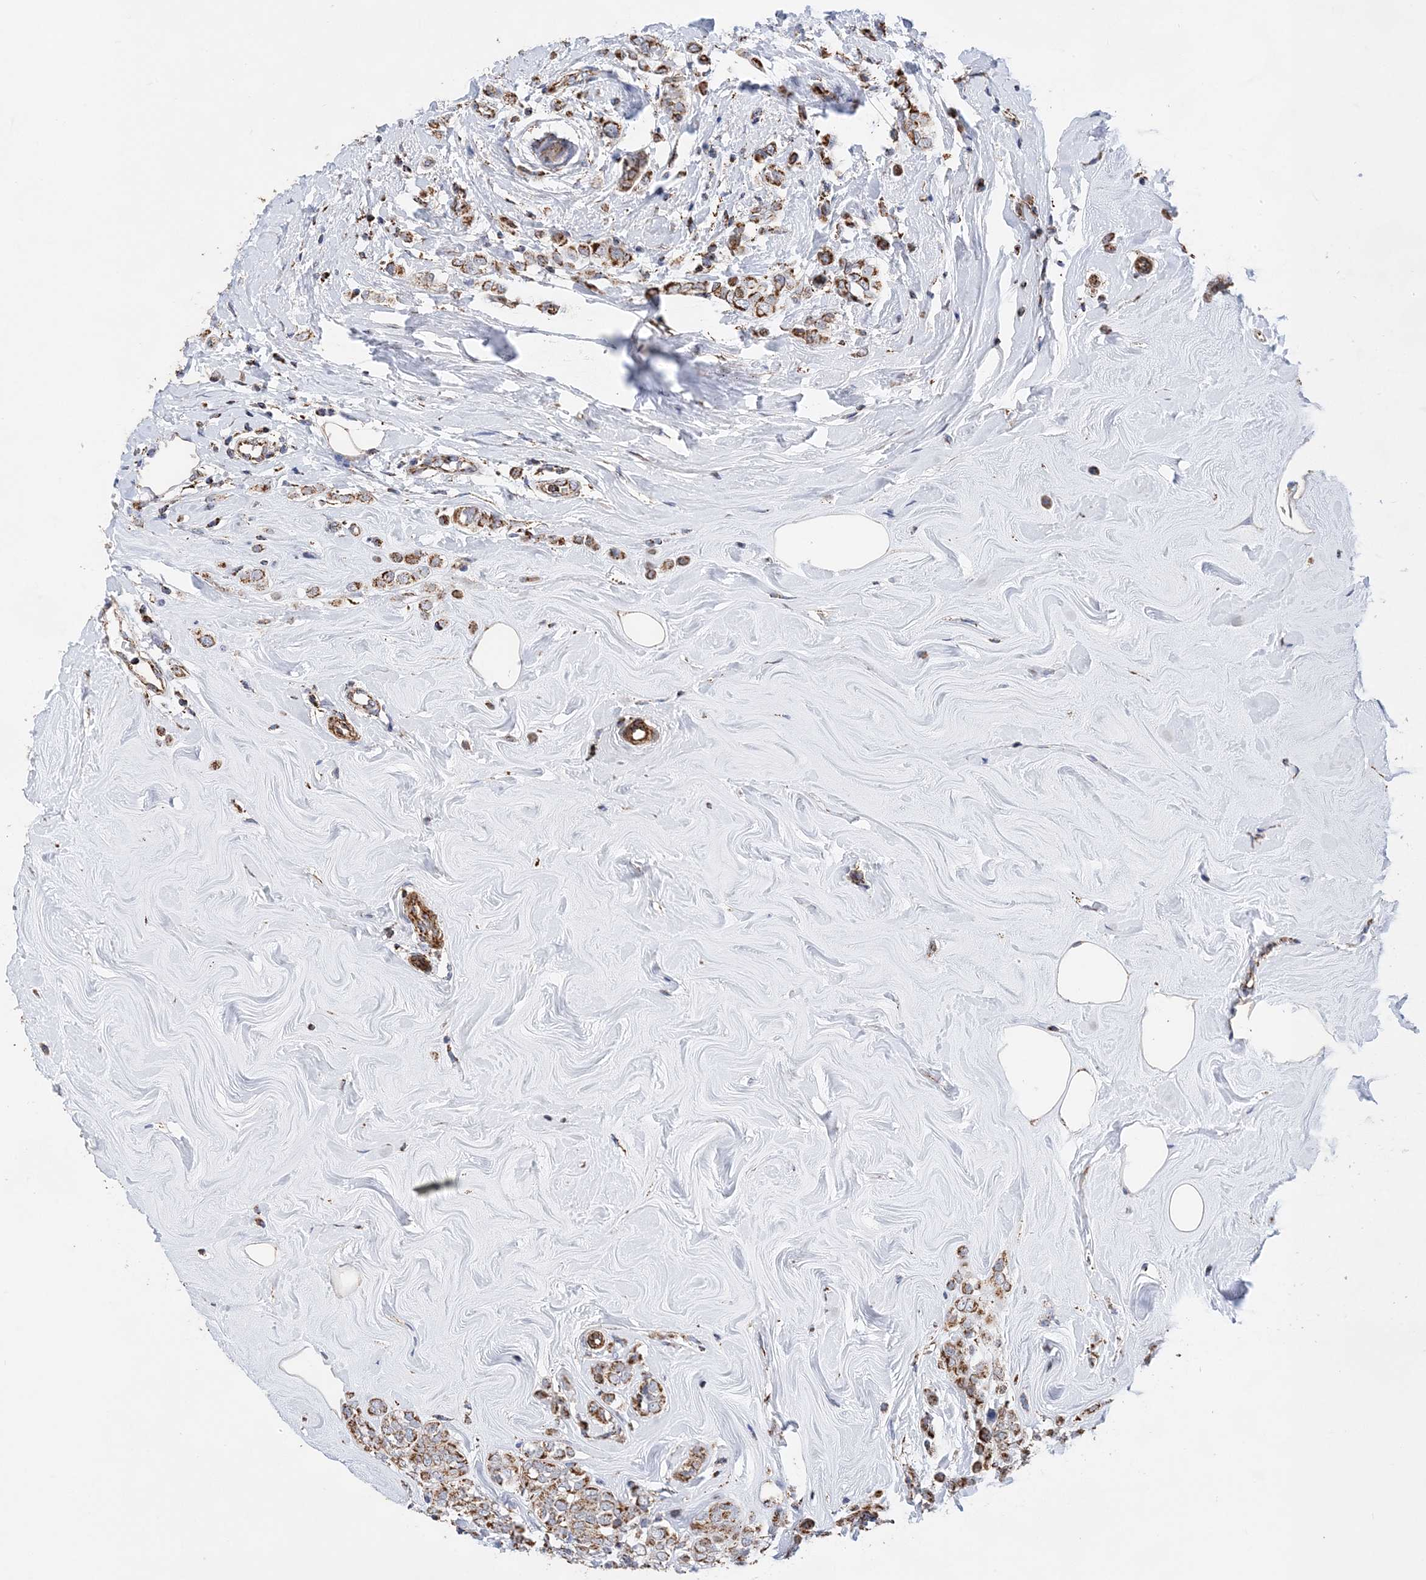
{"staining": {"intensity": "moderate", "quantity": ">75%", "location": "cytoplasmic/membranous"}, "tissue": "breast cancer", "cell_type": "Tumor cells", "image_type": "cancer", "snomed": [{"axis": "morphology", "description": "Lobular carcinoma"}, {"axis": "topography", "description": "Breast"}], "caption": "A high-resolution micrograph shows immunohistochemistry (IHC) staining of lobular carcinoma (breast), which reveals moderate cytoplasmic/membranous expression in about >75% of tumor cells. Nuclei are stained in blue.", "gene": "ACOT9", "patient": {"sex": "female", "age": 47}}